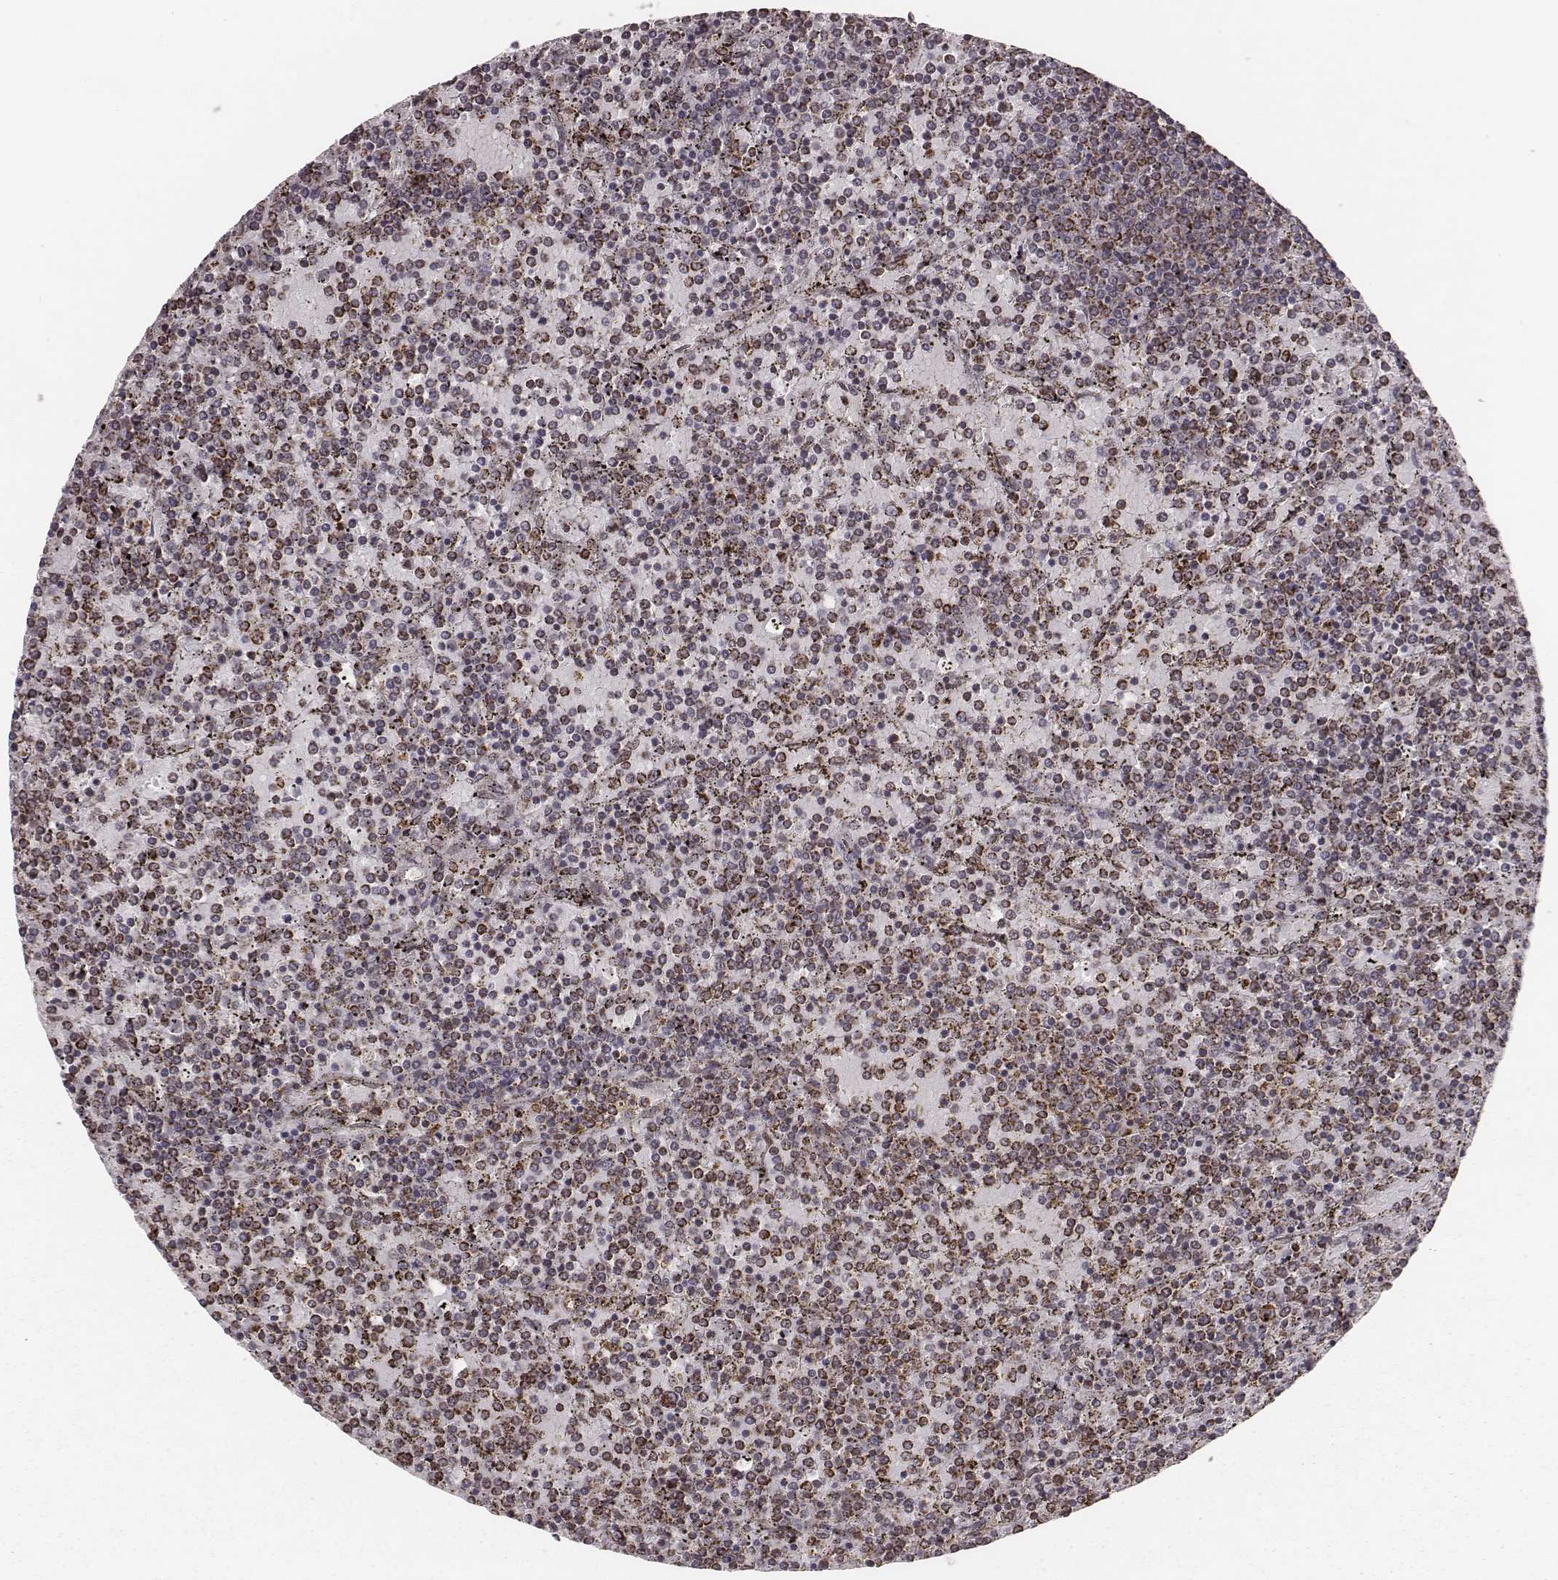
{"staining": {"intensity": "moderate", "quantity": ">75%", "location": "cytoplasmic/membranous"}, "tissue": "lymphoma", "cell_type": "Tumor cells", "image_type": "cancer", "snomed": [{"axis": "morphology", "description": "Malignant lymphoma, non-Hodgkin's type, Low grade"}, {"axis": "topography", "description": "Spleen"}], "caption": "Protein staining exhibits moderate cytoplasmic/membranous staining in approximately >75% of tumor cells in low-grade malignant lymphoma, non-Hodgkin's type. (Brightfield microscopy of DAB IHC at high magnification).", "gene": "ACOT2", "patient": {"sex": "female", "age": 77}}